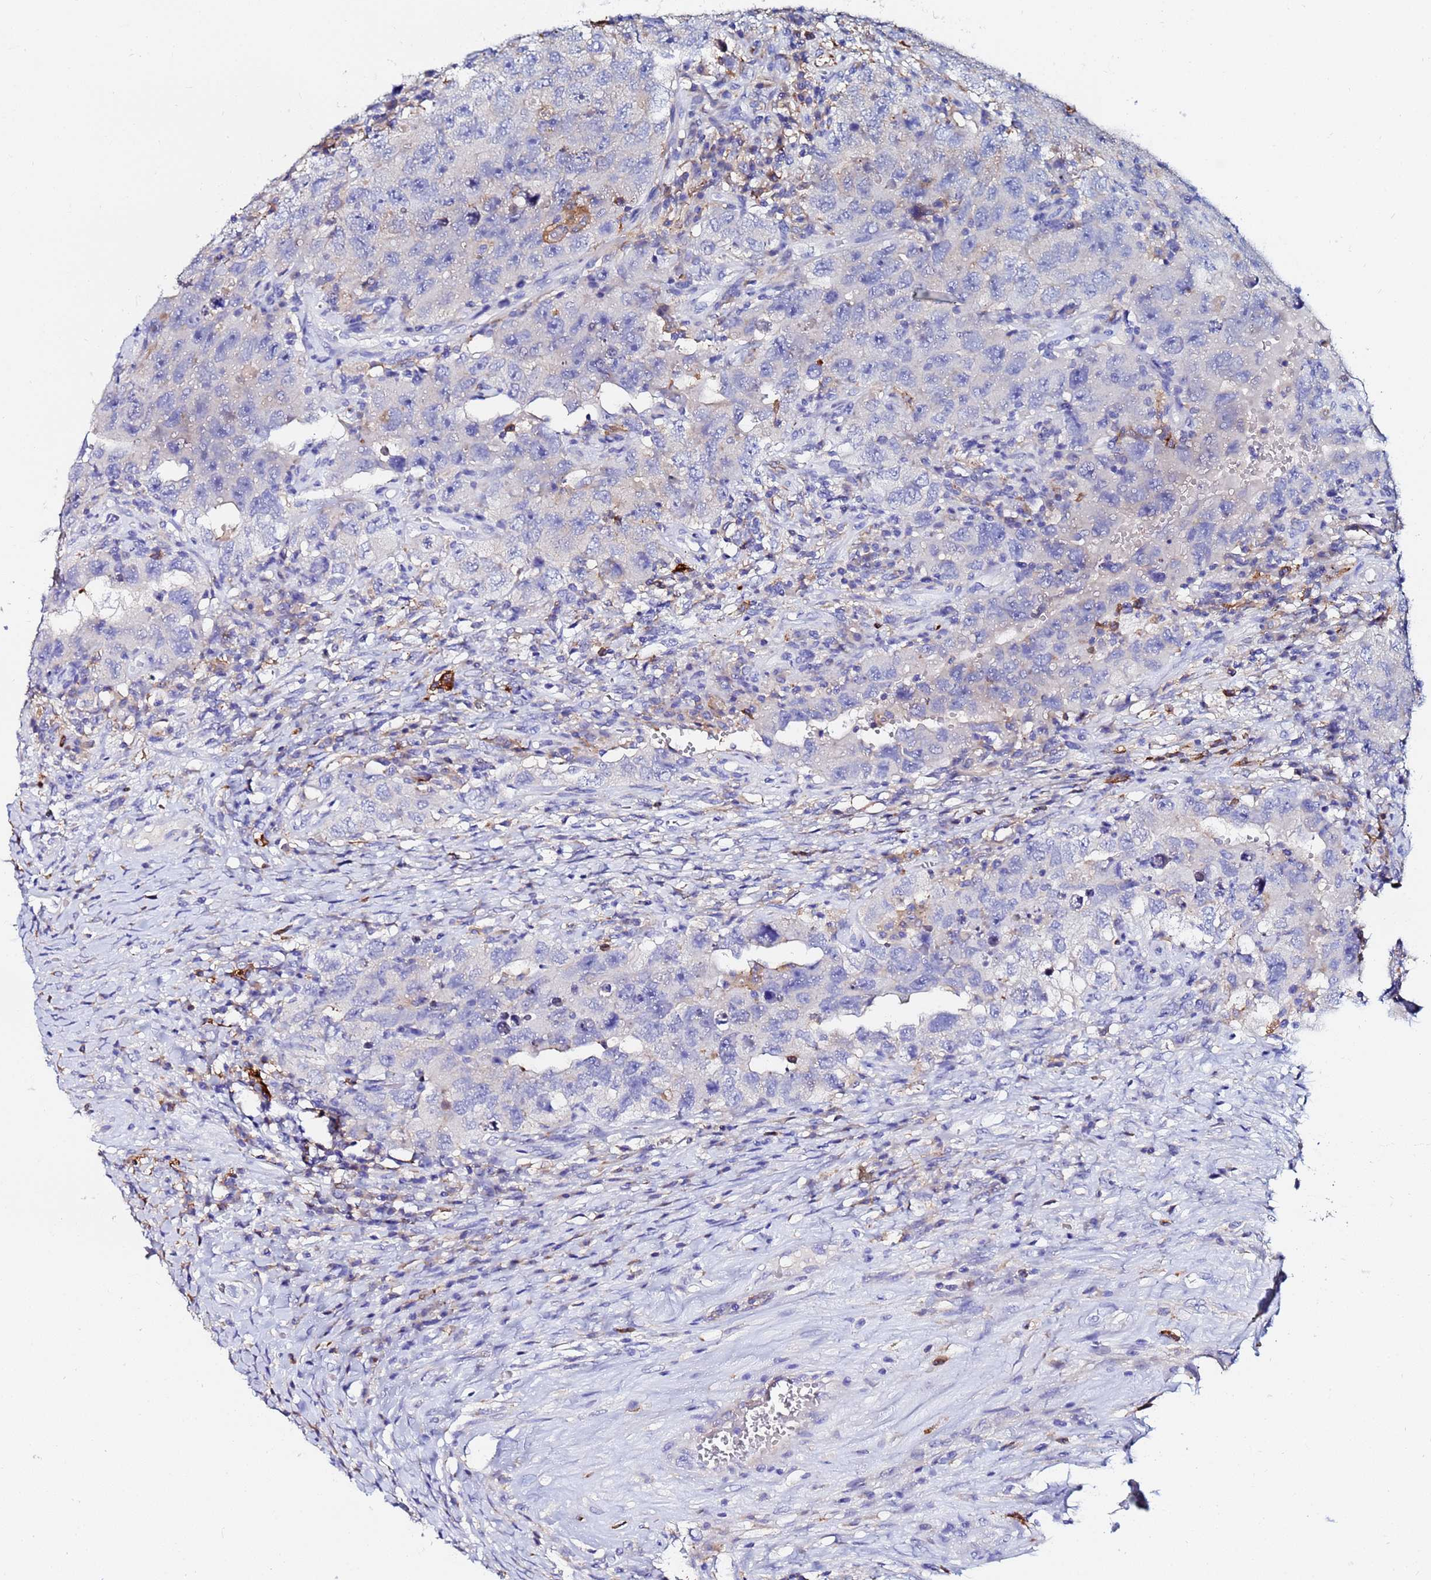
{"staining": {"intensity": "negative", "quantity": "none", "location": "none"}, "tissue": "testis cancer", "cell_type": "Tumor cells", "image_type": "cancer", "snomed": [{"axis": "morphology", "description": "Carcinoma, Embryonal, NOS"}, {"axis": "topography", "description": "Testis"}], "caption": "This is an immunohistochemistry image of human testis cancer. There is no staining in tumor cells.", "gene": "BASP1", "patient": {"sex": "male", "age": 26}}